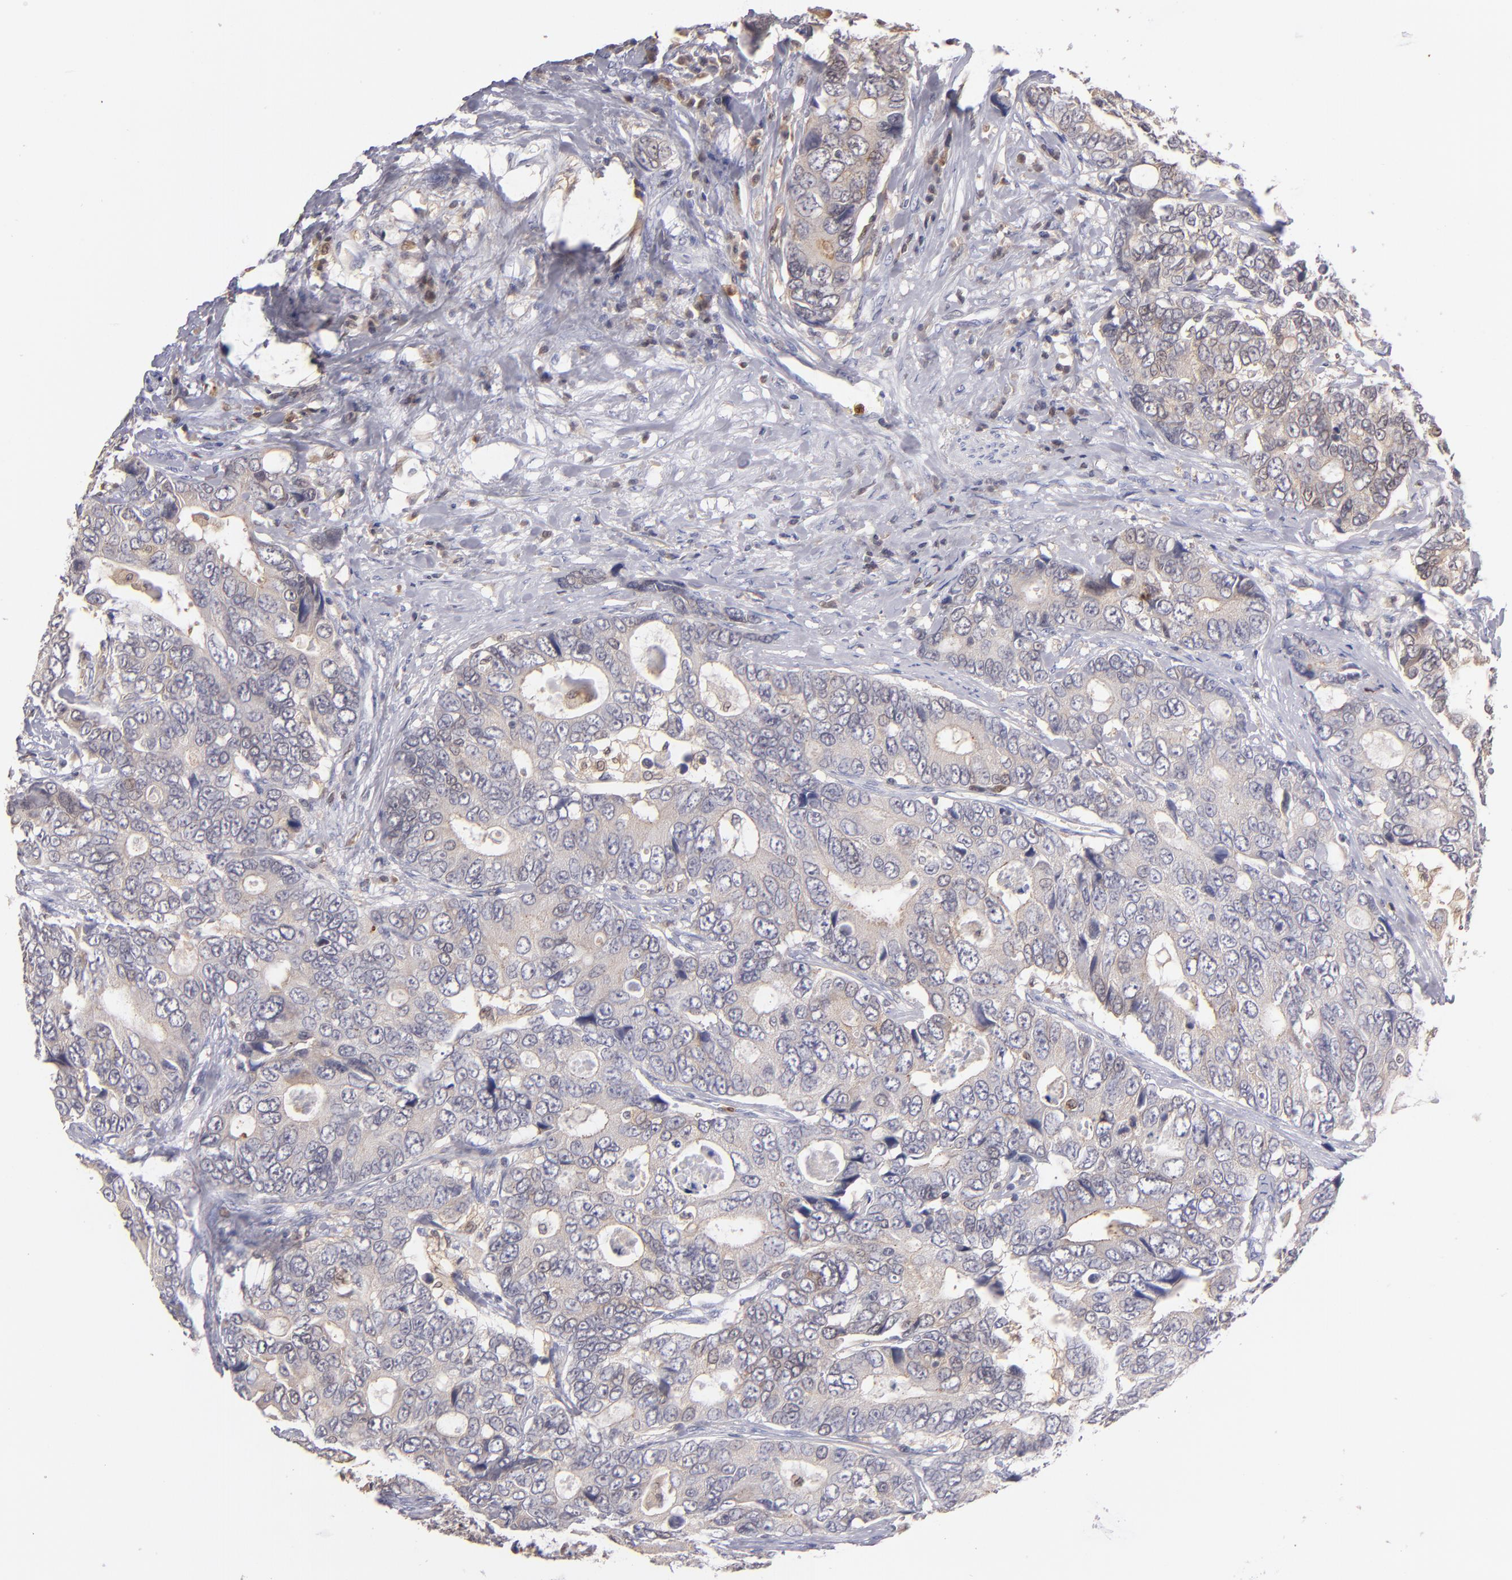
{"staining": {"intensity": "weak", "quantity": "<25%", "location": "cytoplasmic/membranous"}, "tissue": "colorectal cancer", "cell_type": "Tumor cells", "image_type": "cancer", "snomed": [{"axis": "morphology", "description": "Adenocarcinoma, NOS"}, {"axis": "topography", "description": "Rectum"}], "caption": "A high-resolution image shows immunohistochemistry staining of colorectal cancer, which exhibits no significant positivity in tumor cells.", "gene": "PRKCD", "patient": {"sex": "female", "age": 67}}